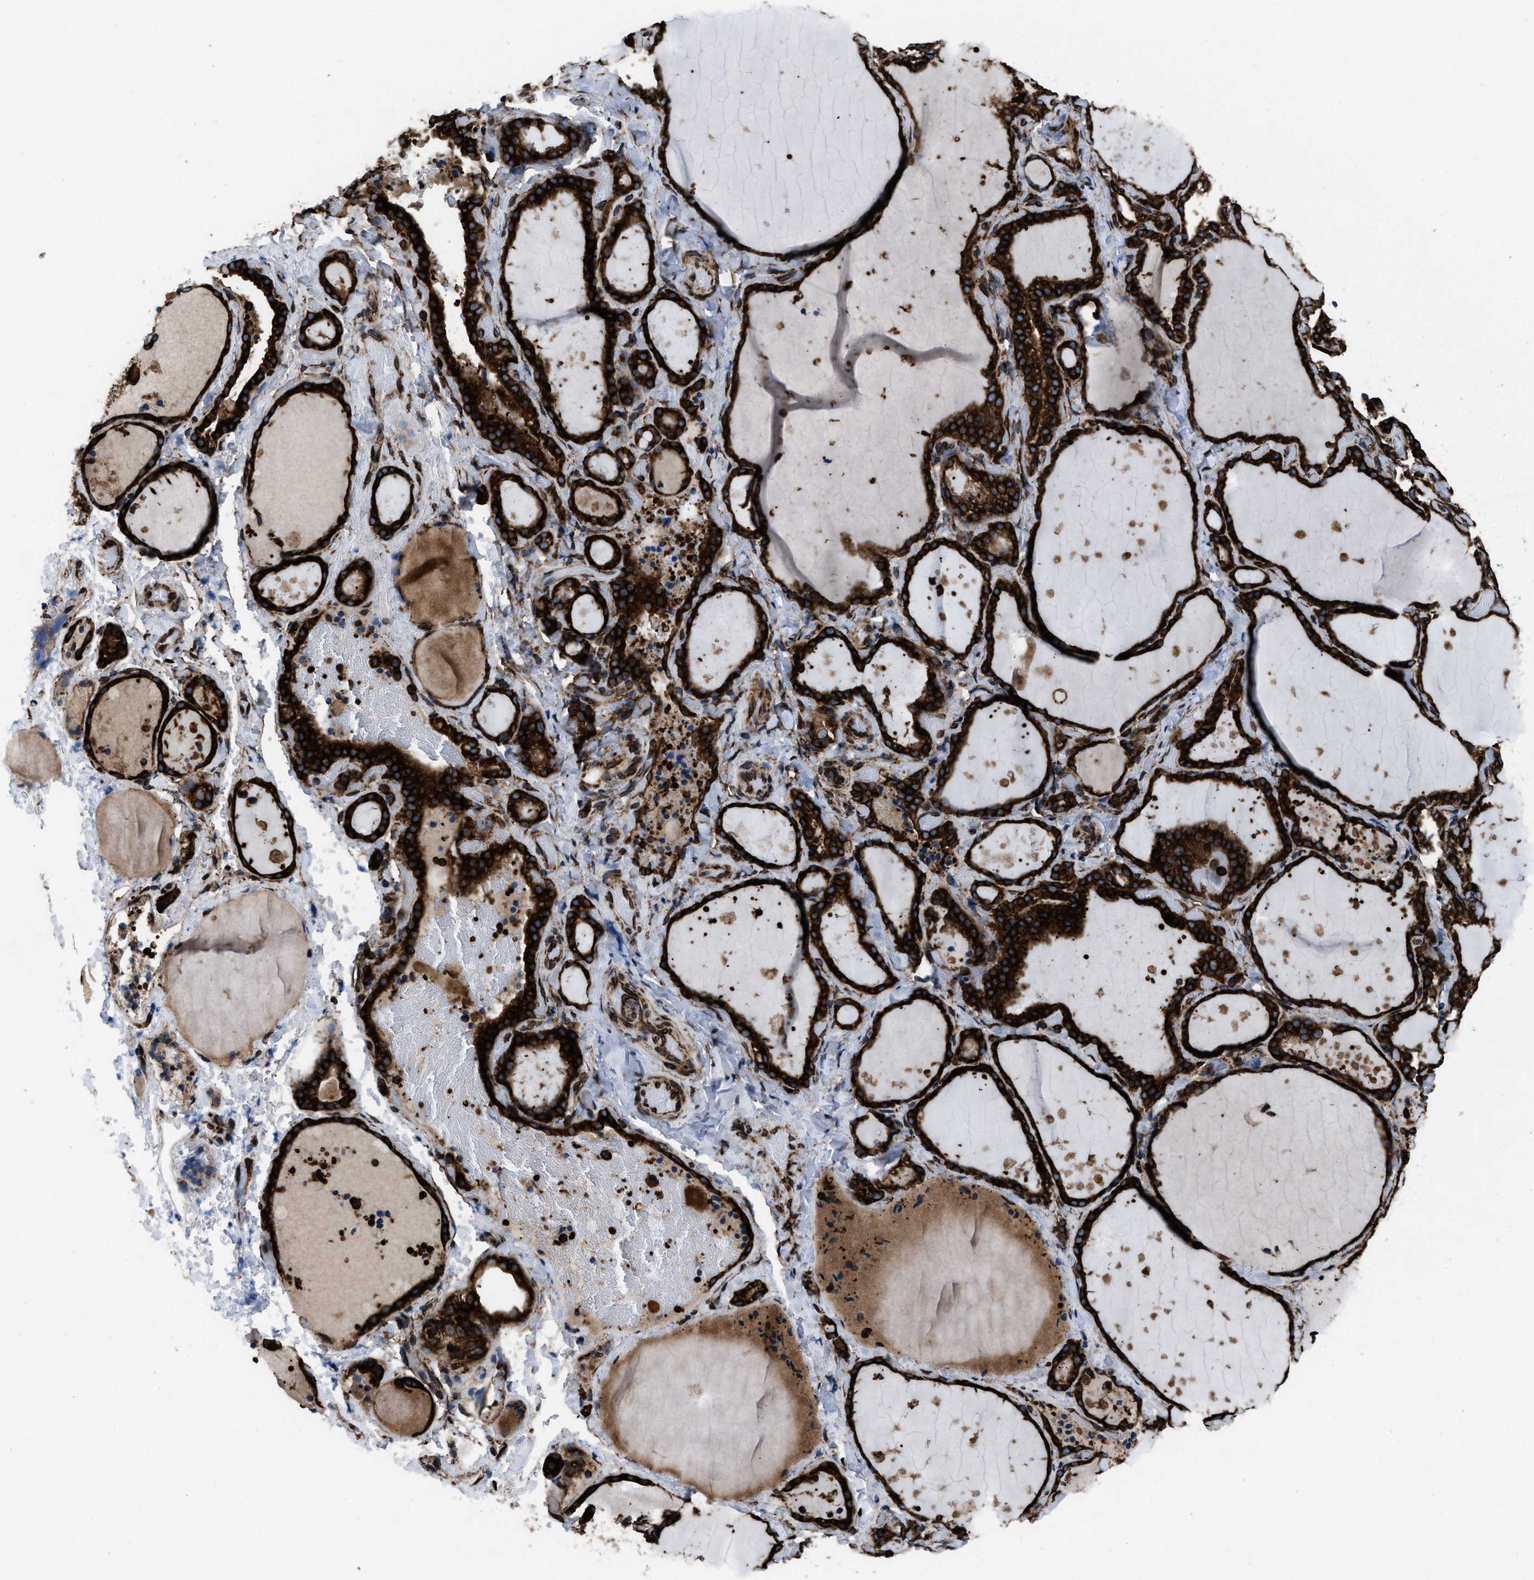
{"staining": {"intensity": "strong", "quantity": ">75%", "location": "cytoplasmic/membranous"}, "tissue": "thyroid gland", "cell_type": "Glandular cells", "image_type": "normal", "snomed": [{"axis": "morphology", "description": "Normal tissue, NOS"}, {"axis": "topography", "description": "Thyroid gland"}], "caption": "About >75% of glandular cells in normal human thyroid gland reveal strong cytoplasmic/membranous protein positivity as visualized by brown immunohistochemical staining.", "gene": "CAPRIN1", "patient": {"sex": "female", "age": 44}}